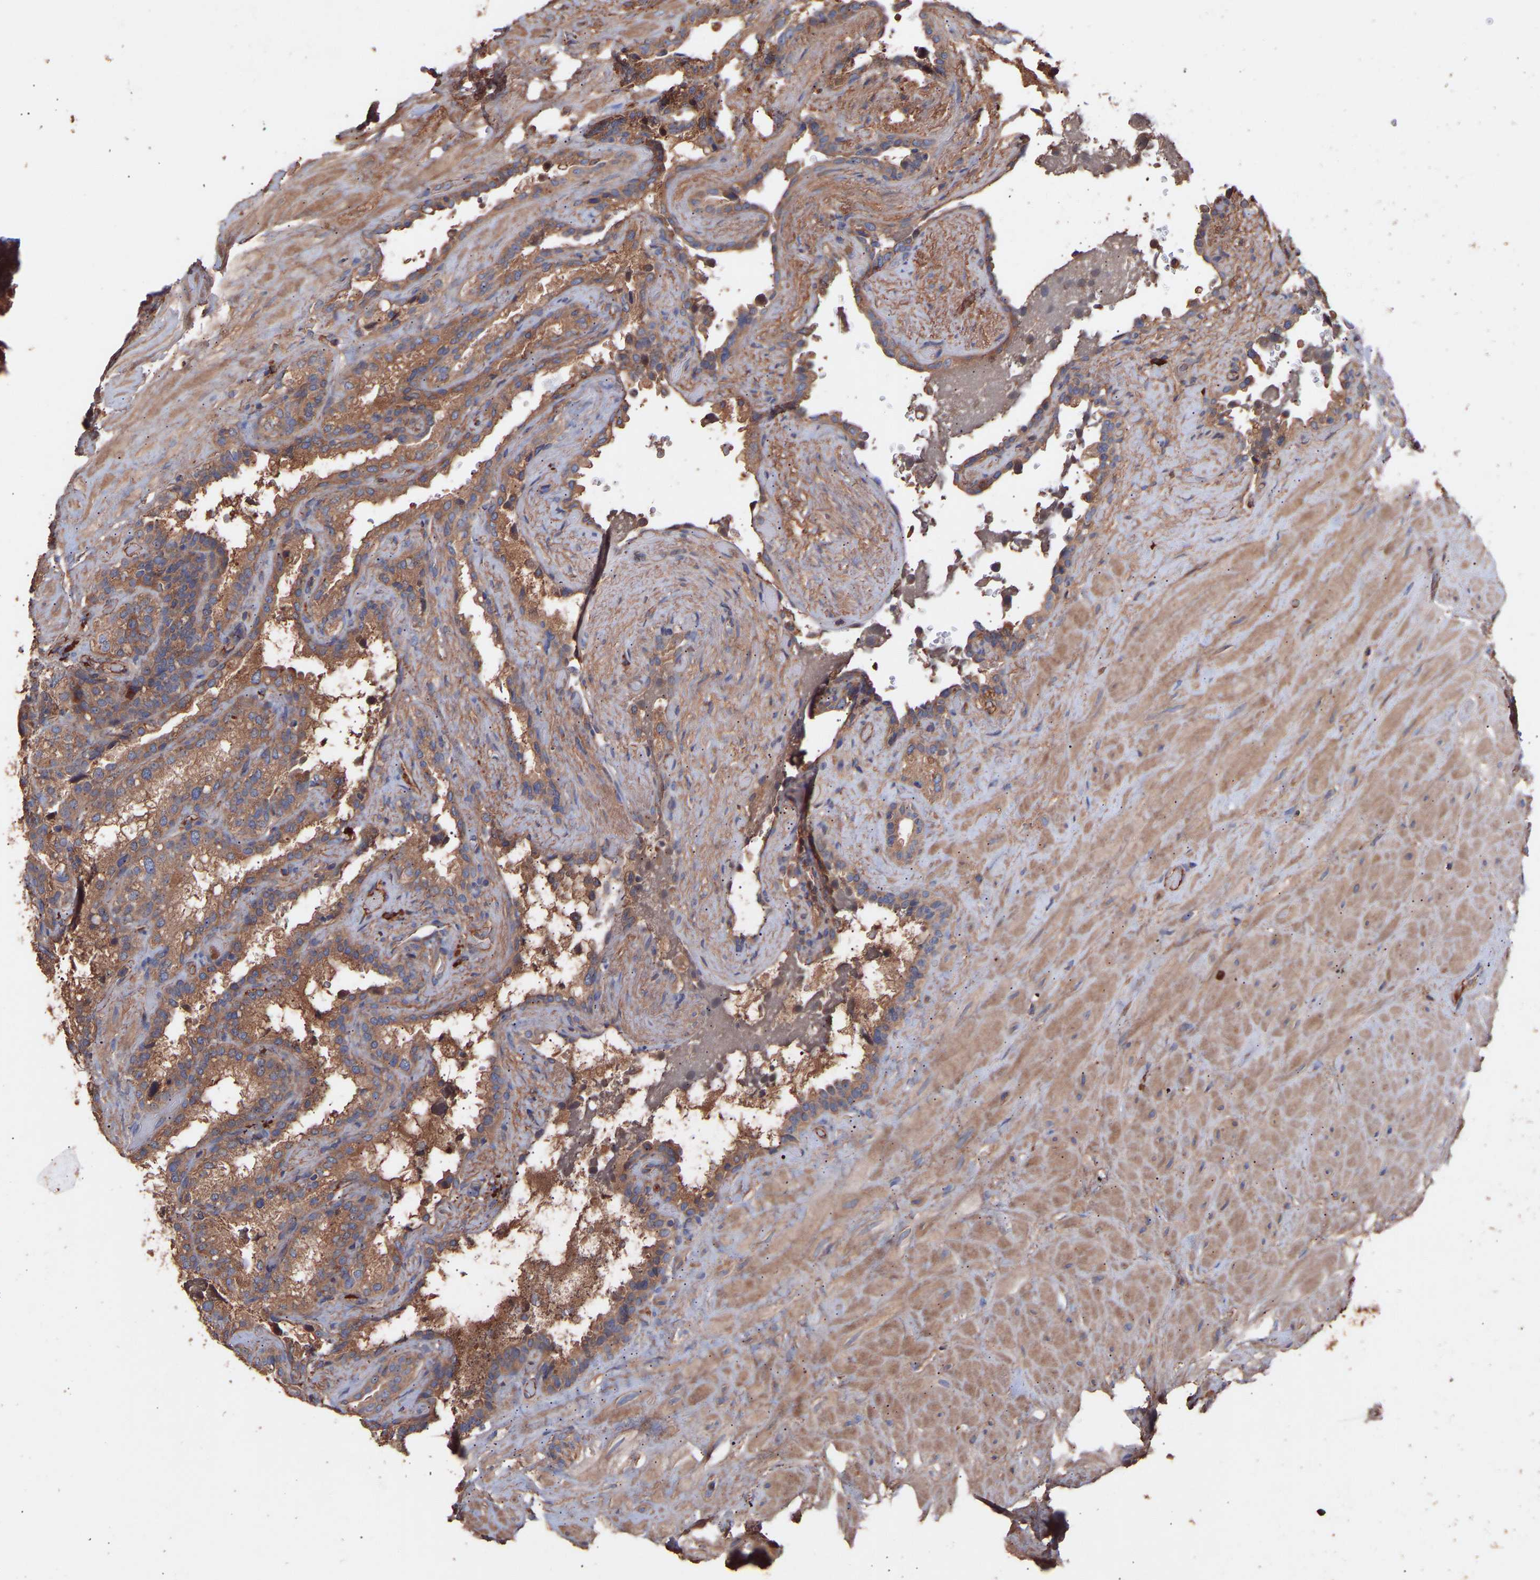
{"staining": {"intensity": "moderate", "quantity": ">75%", "location": "cytoplasmic/membranous"}, "tissue": "seminal vesicle", "cell_type": "Glandular cells", "image_type": "normal", "snomed": [{"axis": "morphology", "description": "Normal tissue, NOS"}, {"axis": "topography", "description": "Seminal veicle"}], "caption": "An image of human seminal vesicle stained for a protein displays moderate cytoplasmic/membranous brown staining in glandular cells.", "gene": "TMEM268", "patient": {"sex": "male", "age": 68}}